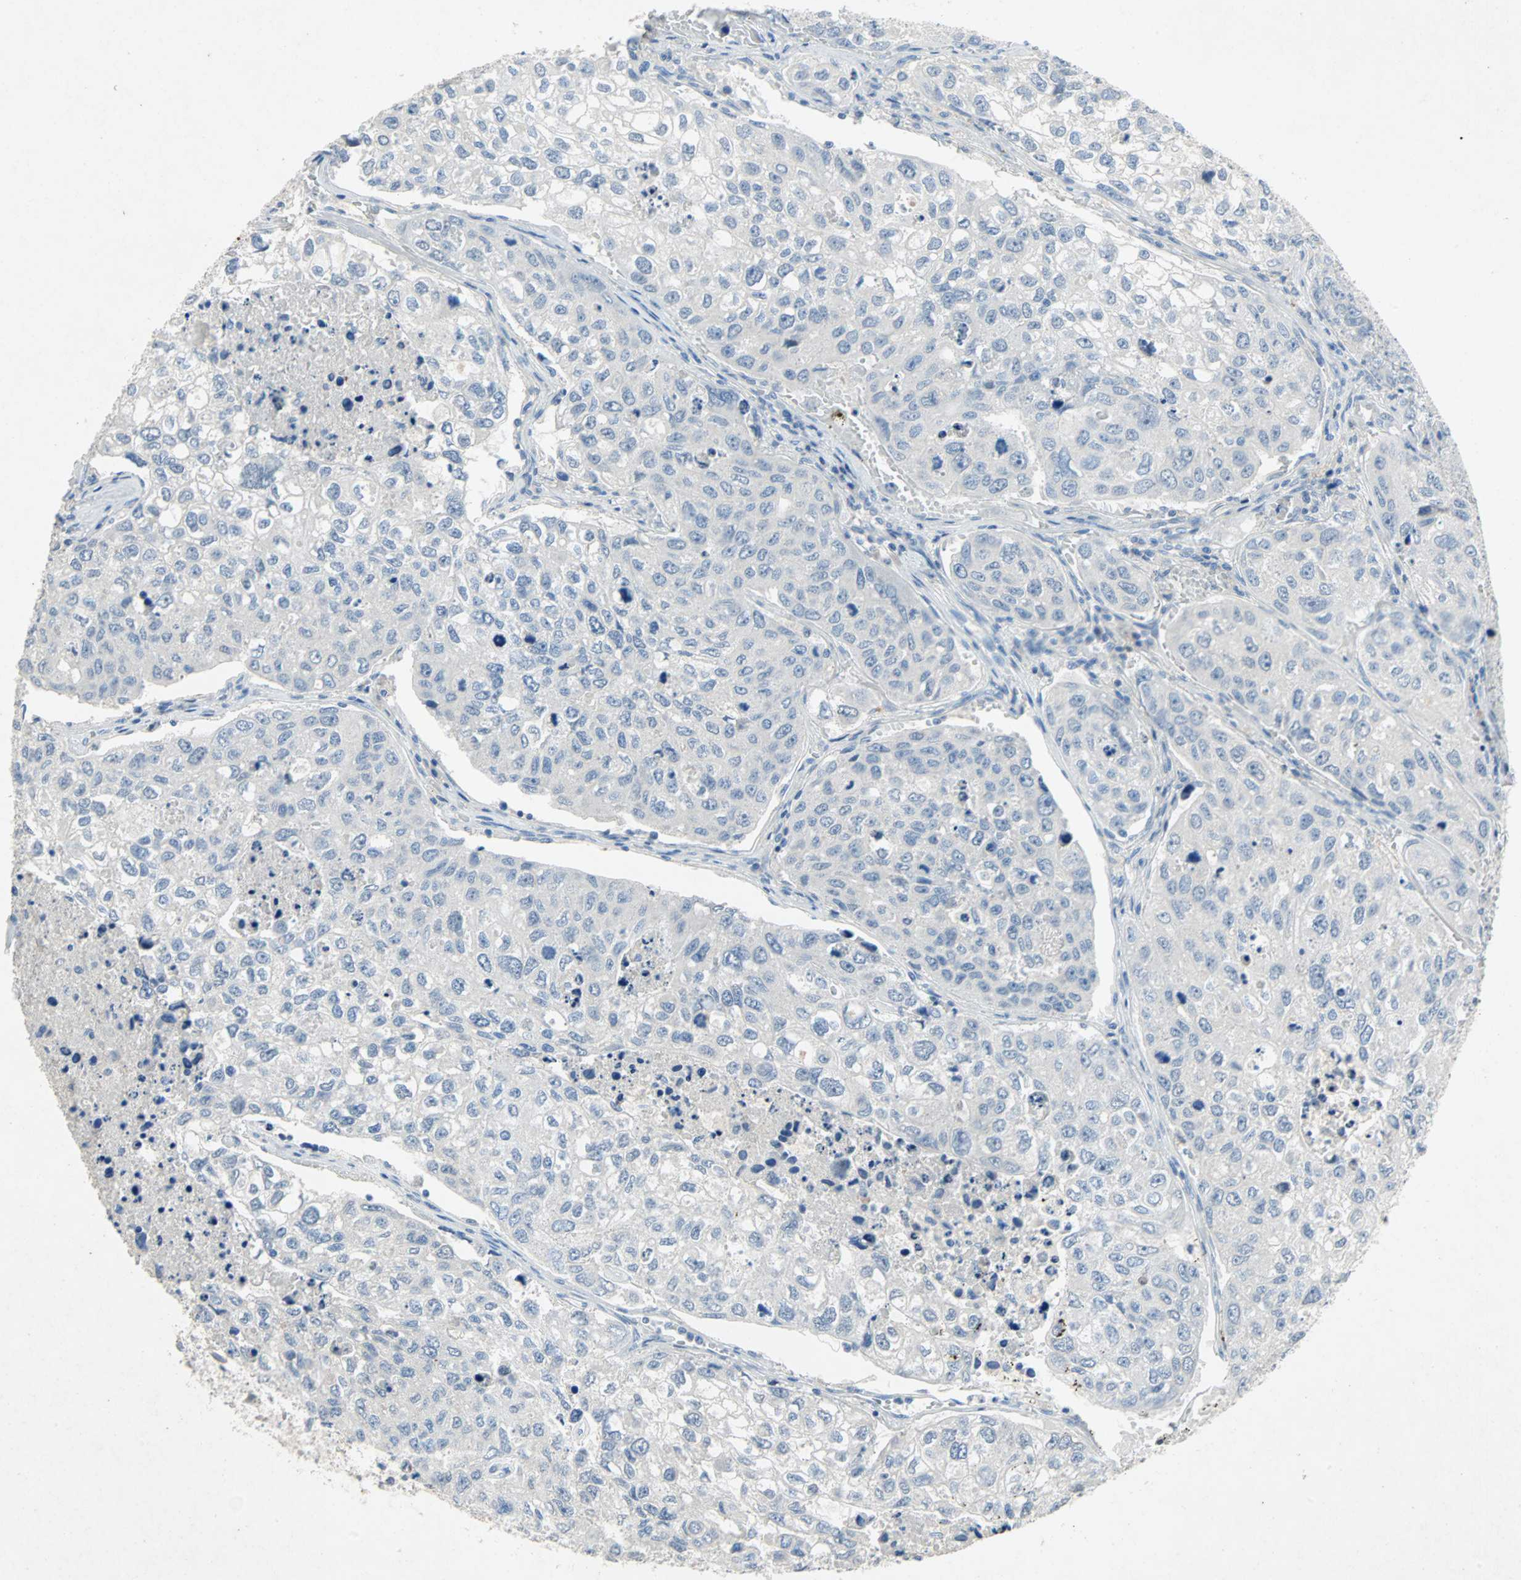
{"staining": {"intensity": "negative", "quantity": "none", "location": "none"}, "tissue": "urothelial cancer", "cell_type": "Tumor cells", "image_type": "cancer", "snomed": [{"axis": "morphology", "description": "Urothelial carcinoma, High grade"}, {"axis": "topography", "description": "Lymph node"}, {"axis": "topography", "description": "Urinary bladder"}], "caption": "Tumor cells show no significant positivity in urothelial cancer.", "gene": "PCDHB2", "patient": {"sex": "male", "age": 51}}